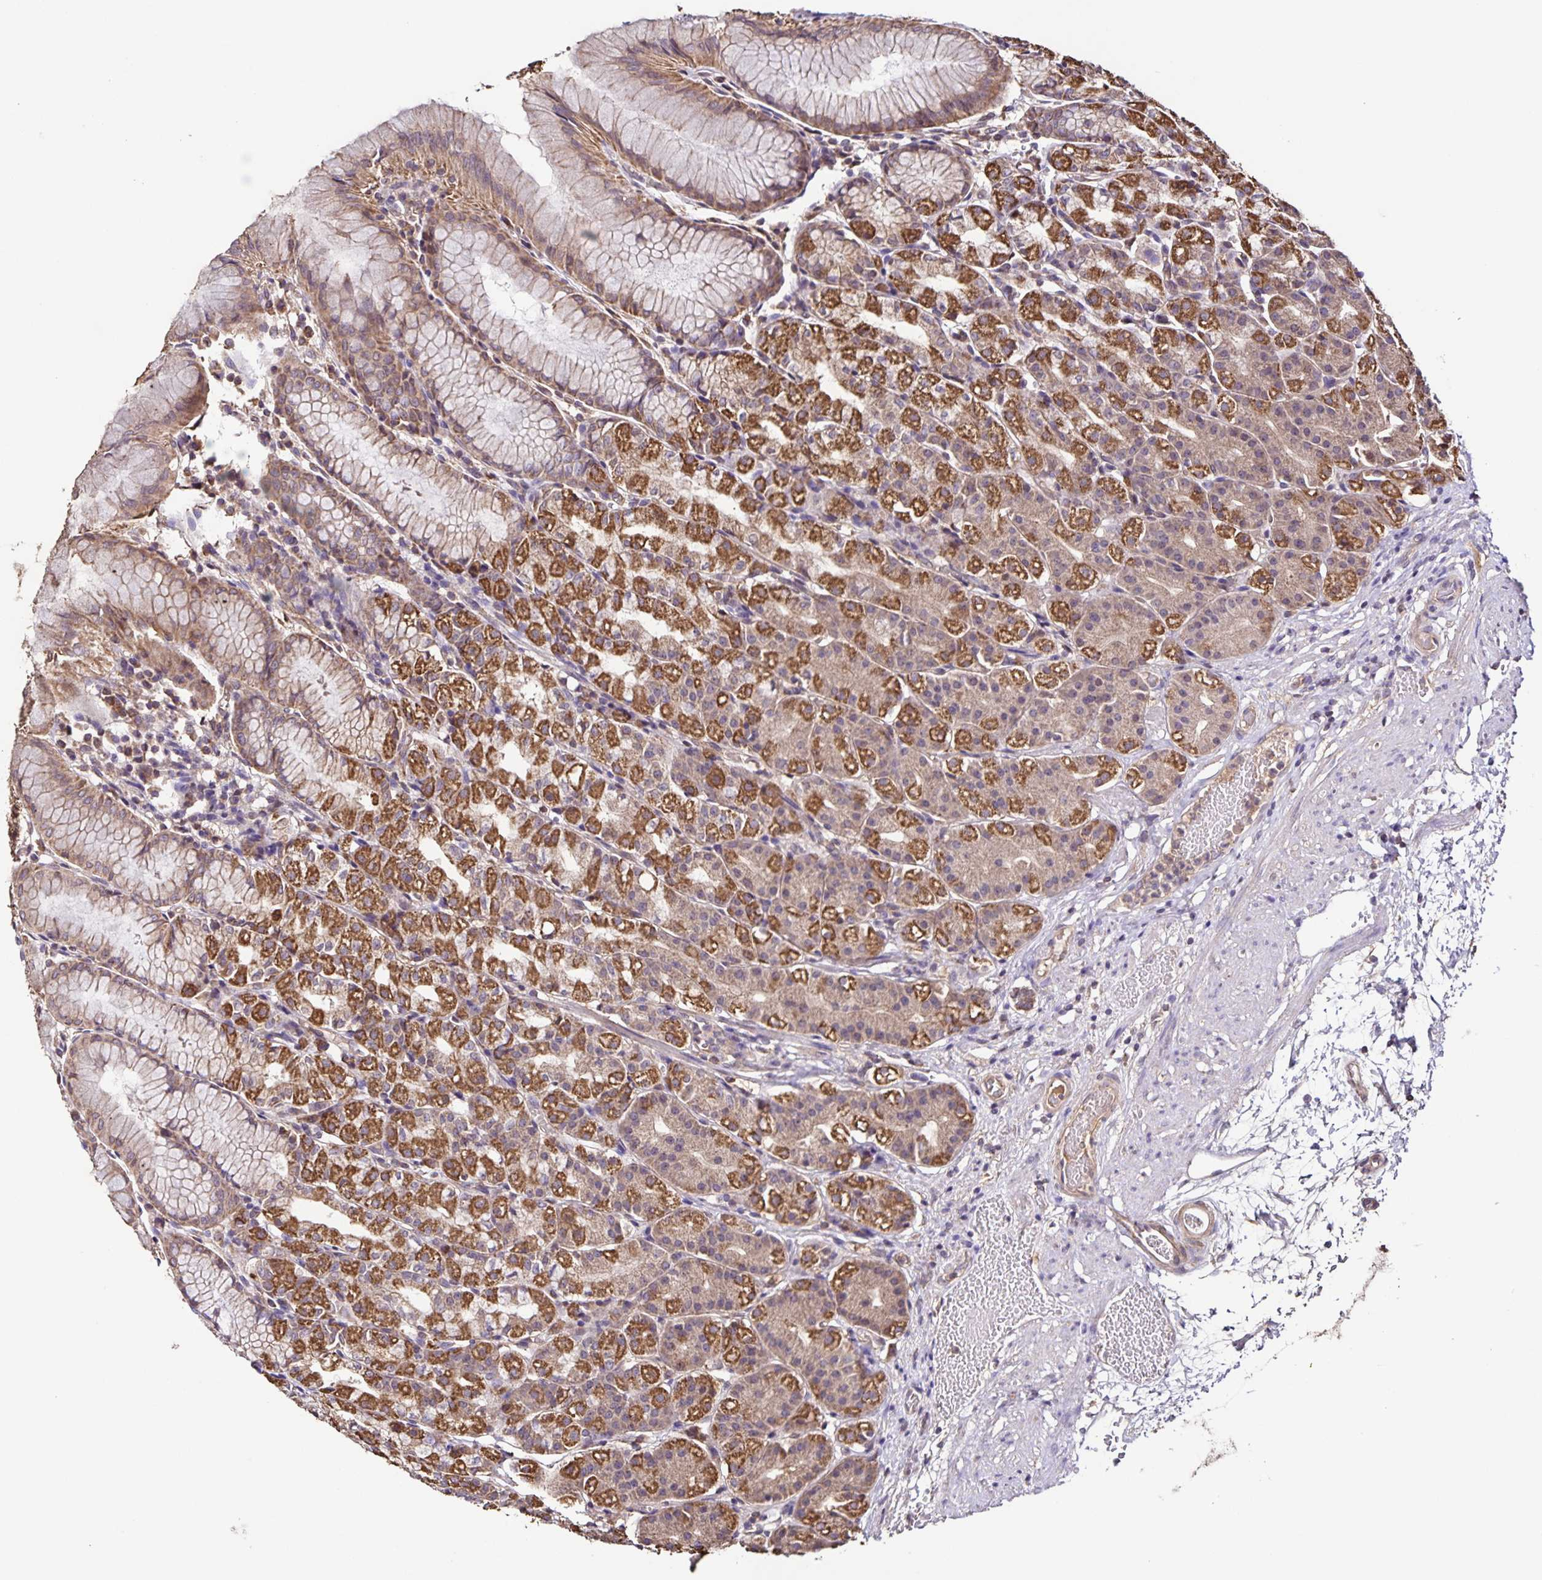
{"staining": {"intensity": "strong", "quantity": "25%-75%", "location": "cytoplasmic/membranous"}, "tissue": "stomach", "cell_type": "Glandular cells", "image_type": "normal", "snomed": [{"axis": "morphology", "description": "Normal tissue, NOS"}, {"axis": "topography", "description": "Stomach"}], "caption": "A high-resolution histopathology image shows IHC staining of benign stomach, which displays strong cytoplasmic/membranous expression in approximately 25%-75% of glandular cells.", "gene": "MAN1A1", "patient": {"sex": "female", "age": 57}}